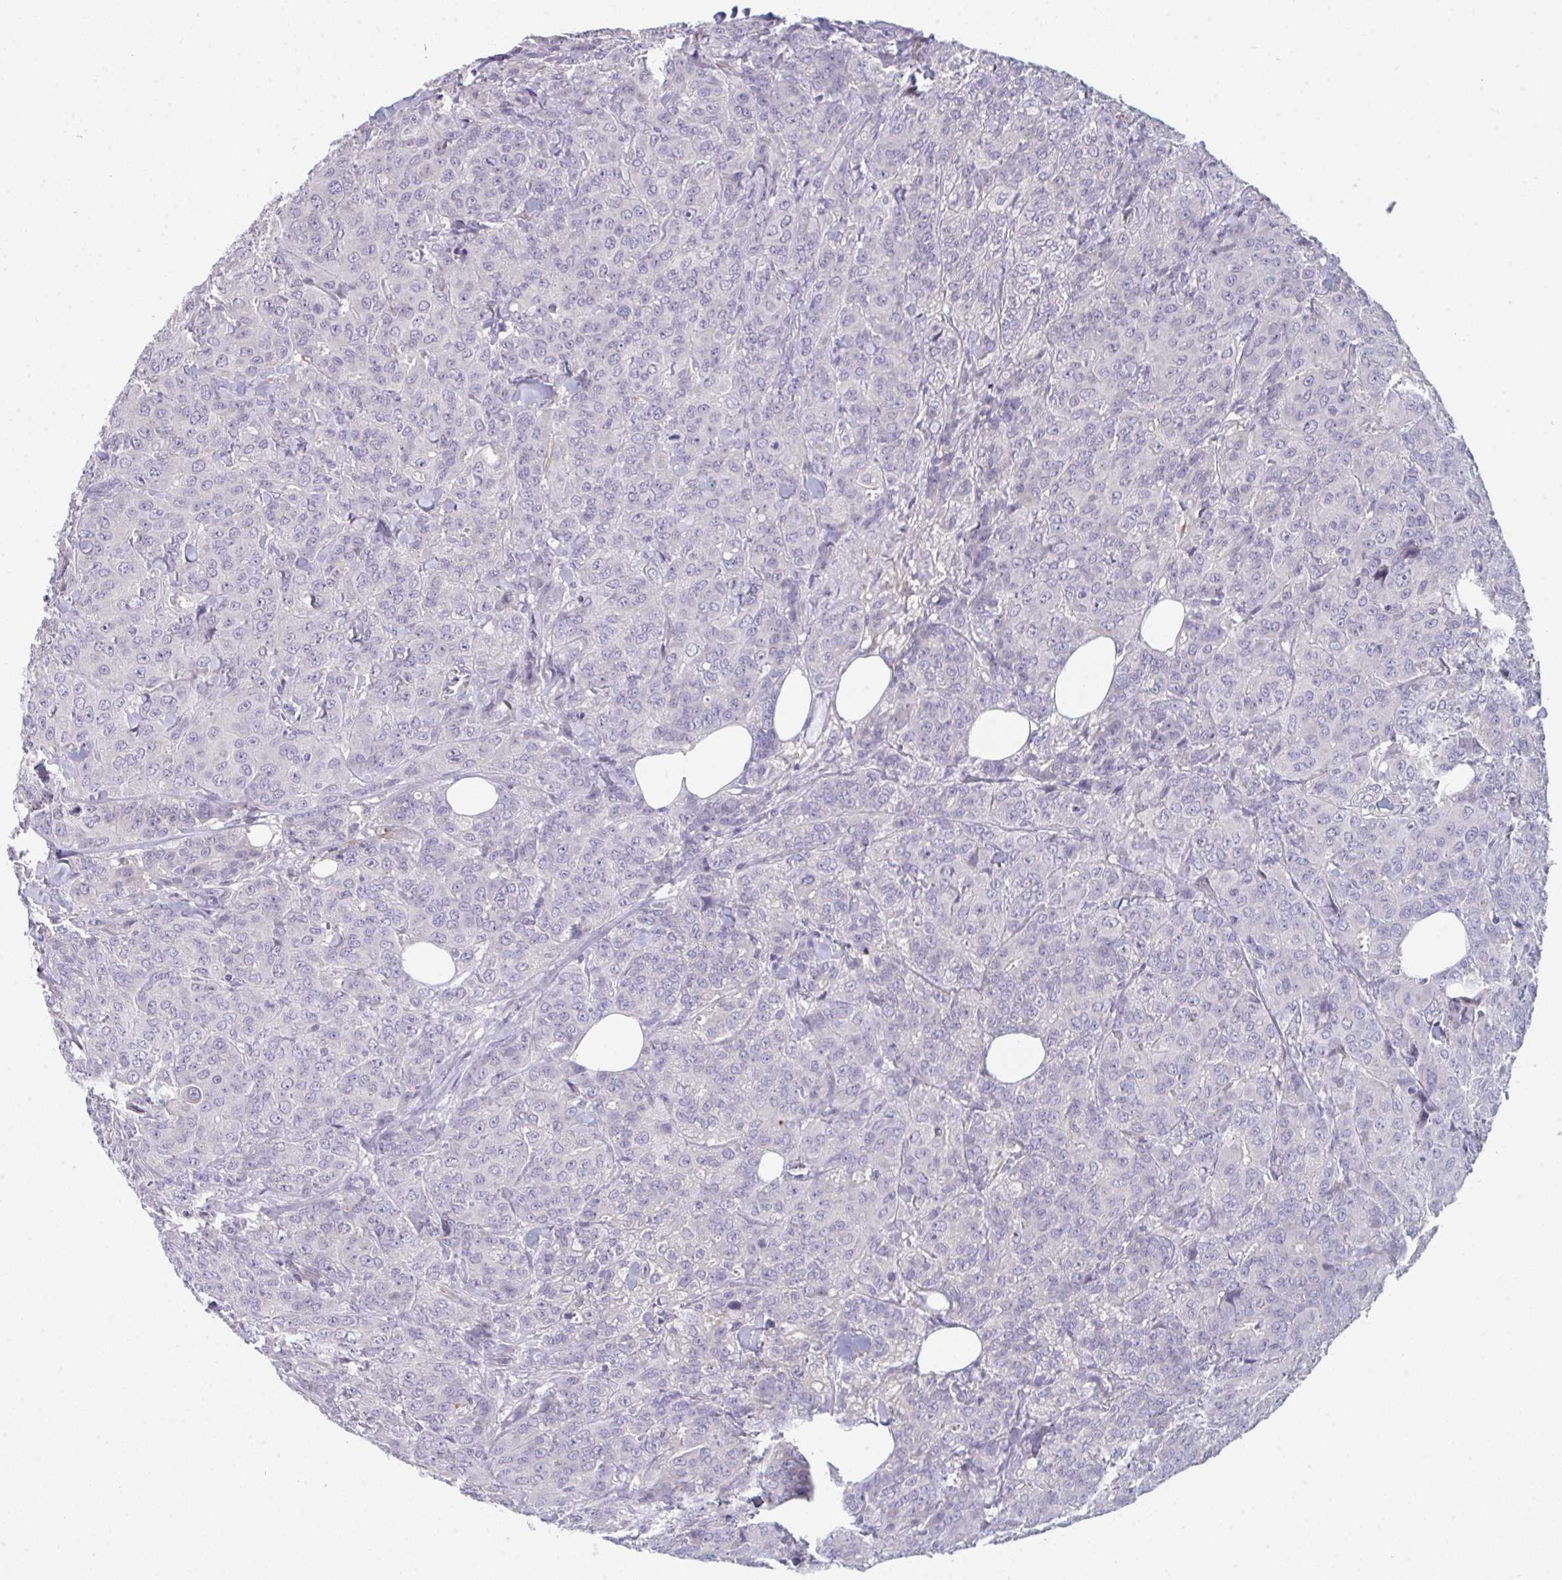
{"staining": {"intensity": "negative", "quantity": "none", "location": "none"}, "tissue": "breast cancer", "cell_type": "Tumor cells", "image_type": "cancer", "snomed": [{"axis": "morphology", "description": "Normal tissue, NOS"}, {"axis": "morphology", "description": "Duct carcinoma"}, {"axis": "topography", "description": "Breast"}], "caption": "Tumor cells show no significant protein positivity in infiltrating ductal carcinoma (breast).", "gene": "HGFAC", "patient": {"sex": "female", "age": 43}}